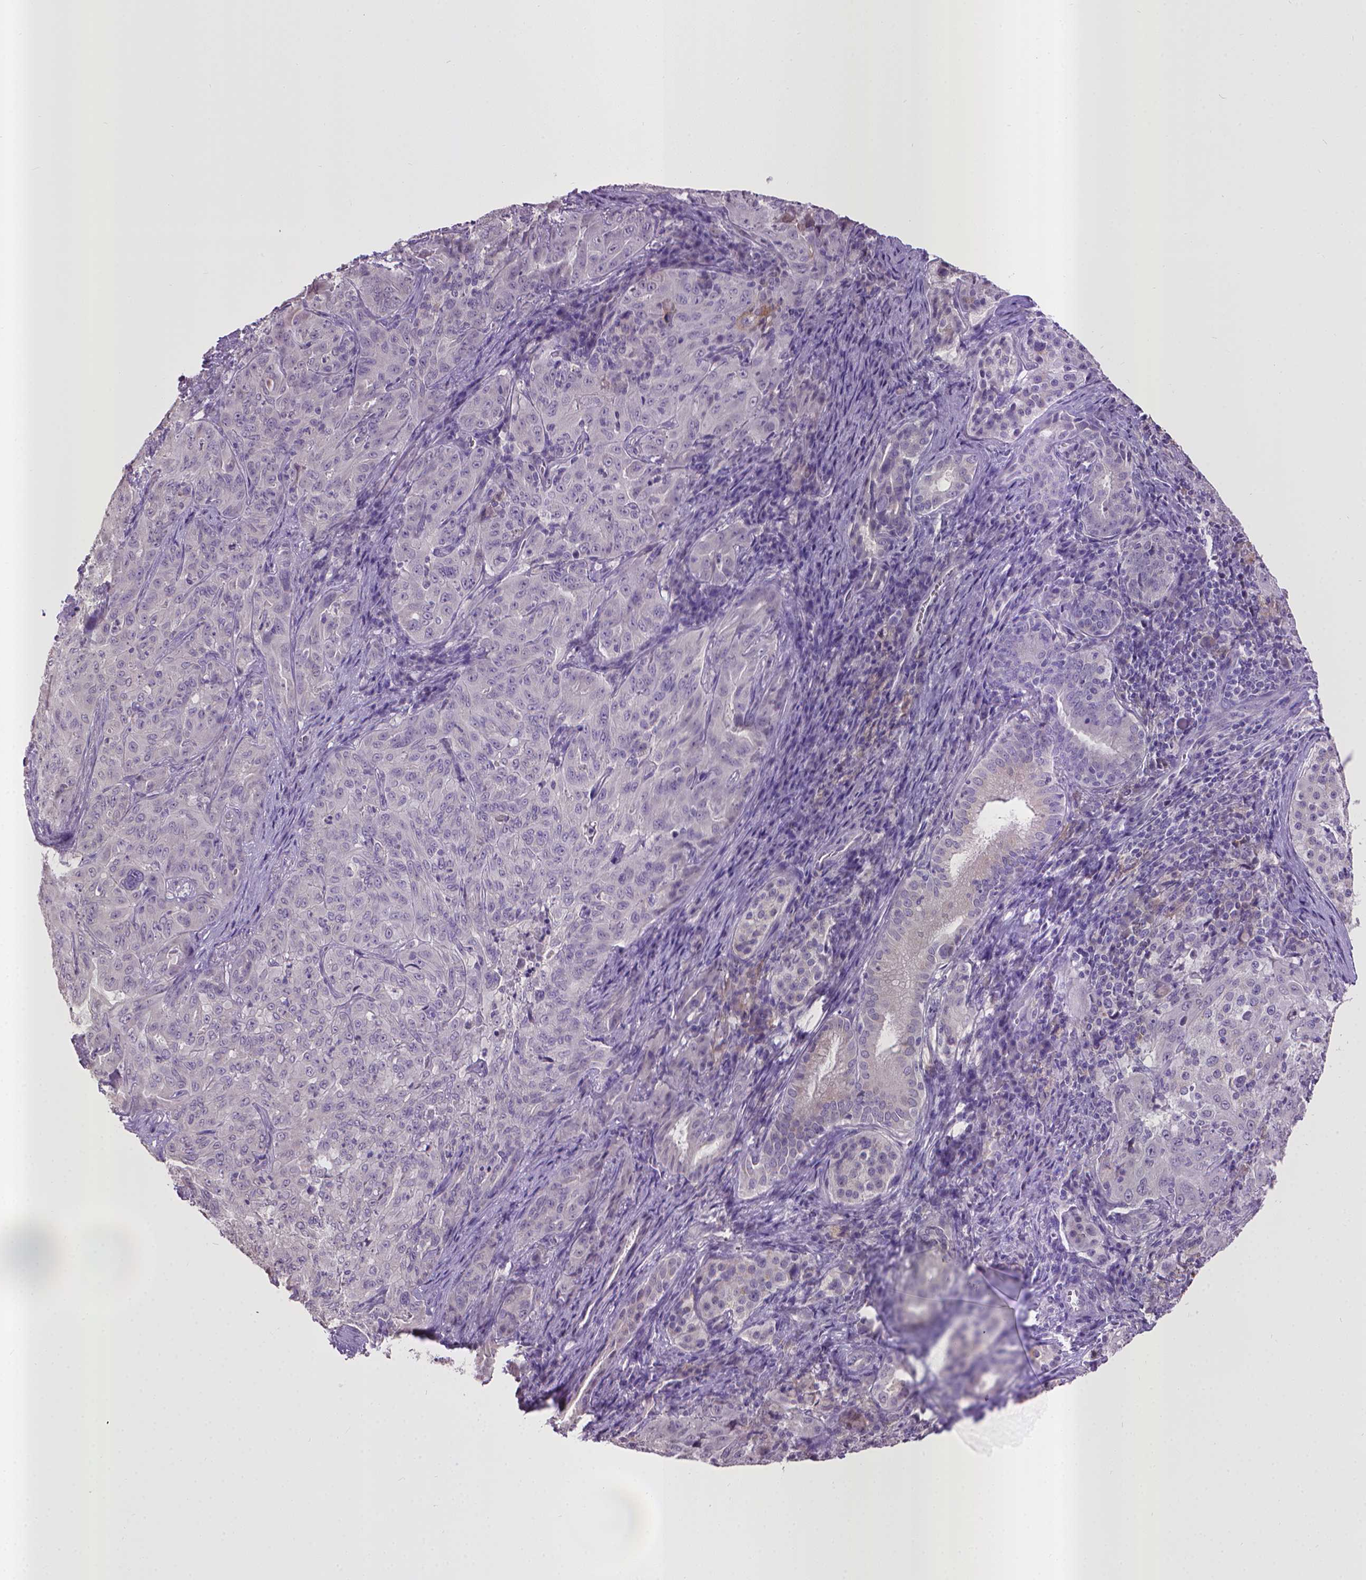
{"staining": {"intensity": "negative", "quantity": "none", "location": "none"}, "tissue": "pancreatic cancer", "cell_type": "Tumor cells", "image_type": "cancer", "snomed": [{"axis": "morphology", "description": "Adenocarcinoma, NOS"}, {"axis": "topography", "description": "Pancreas"}], "caption": "Human adenocarcinoma (pancreatic) stained for a protein using immunohistochemistry reveals no staining in tumor cells.", "gene": "CPM", "patient": {"sex": "male", "age": 63}}